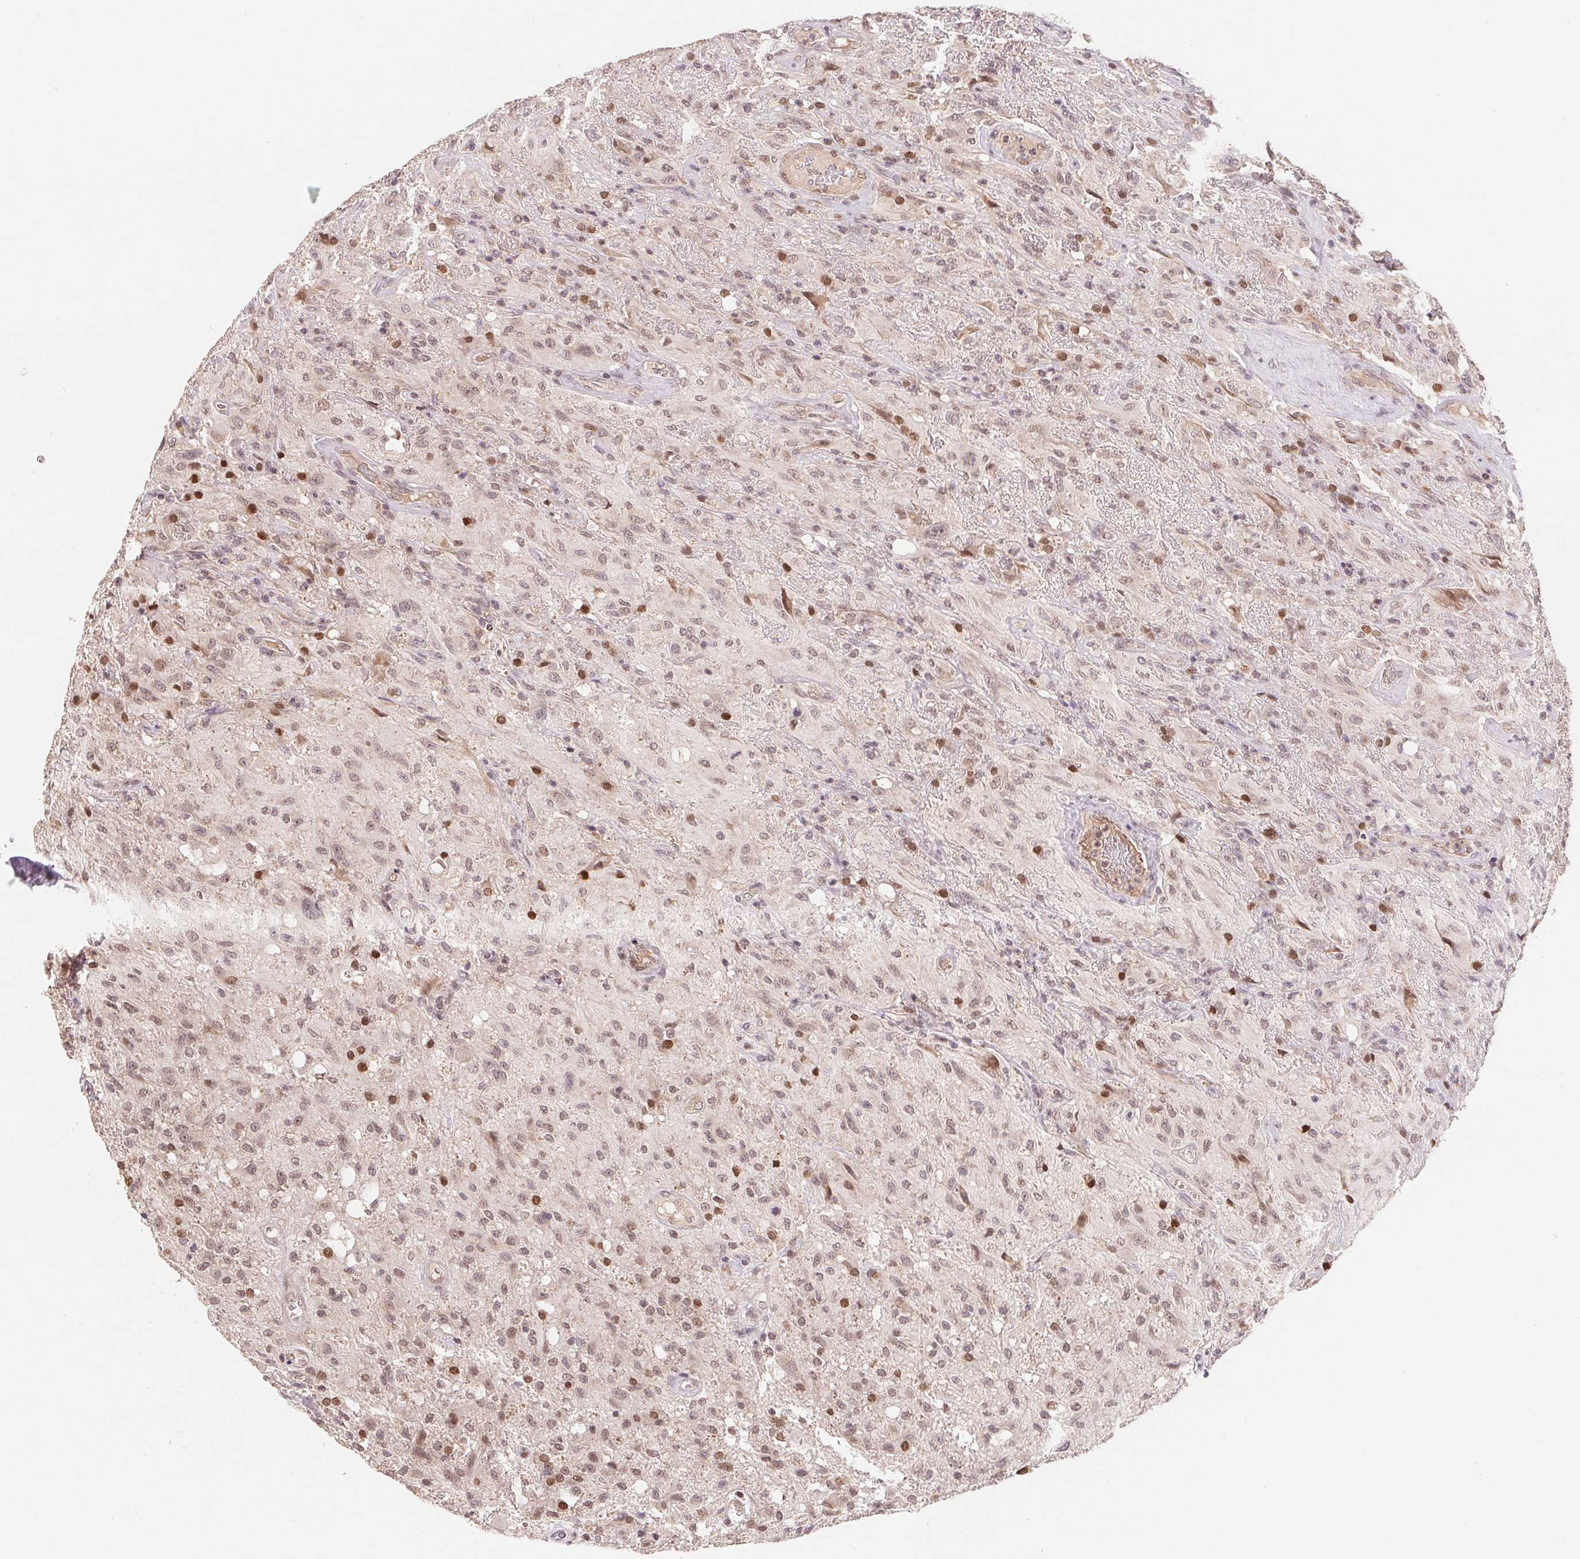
{"staining": {"intensity": "moderate", "quantity": "25%-75%", "location": "nuclear"}, "tissue": "glioma", "cell_type": "Tumor cells", "image_type": "cancer", "snomed": [{"axis": "morphology", "description": "Glioma, malignant, High grade"}, {"axis": "topography", "description": "Brain"}], "caption": "High-magnification brightfield microscopy of malignant glioma (high-grade) stained with DAB (3,3'-diaminobenzidine) (brown) and counterstained with hematoxylin (blue). tumor cells exhibit moderate nuclear expression is appreciated in about25%-75% of cells.", "gene": "HMGN3", "patient": {"sex": "male", "age": 46}}